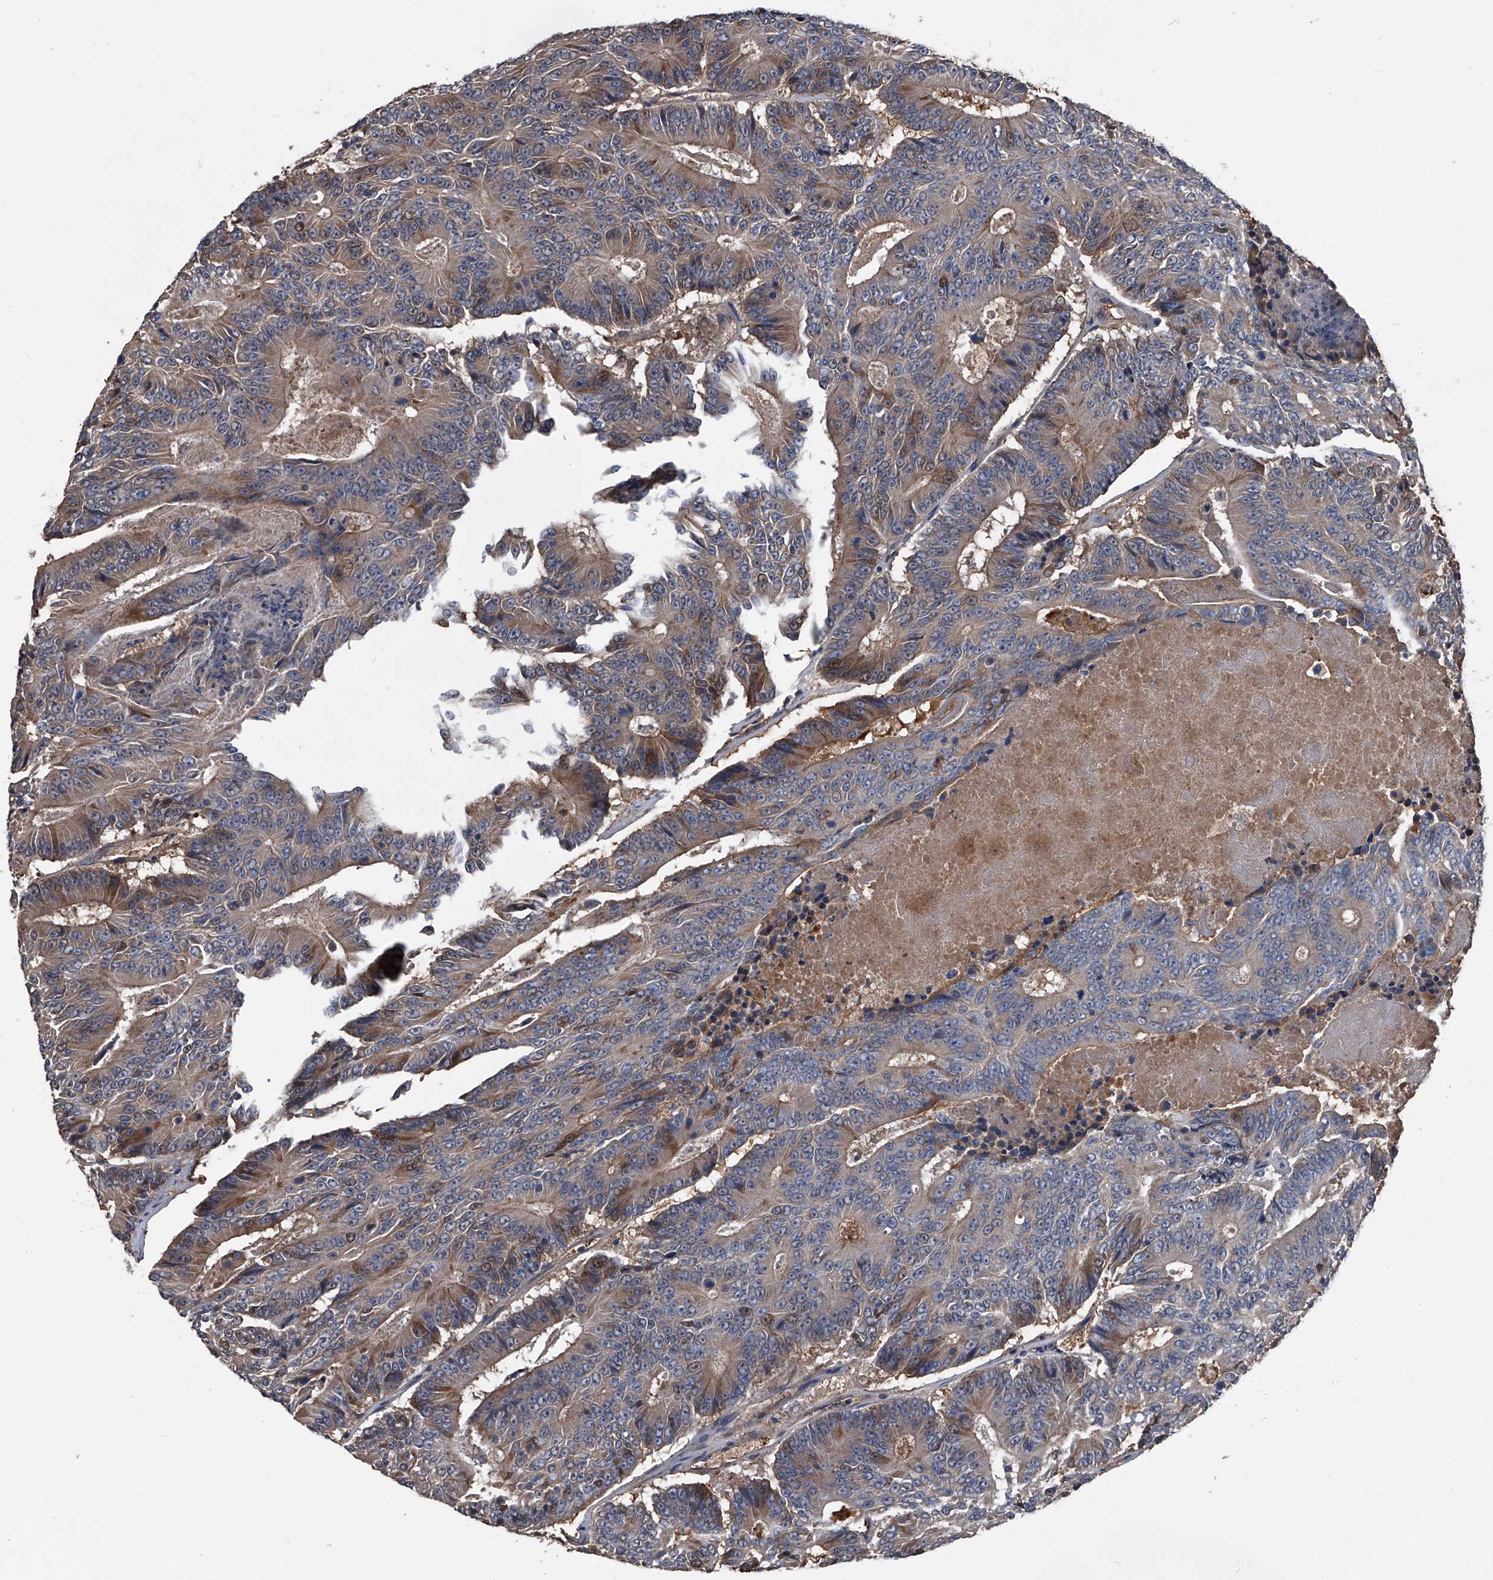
{"staining": {"intensity": "moderate", "quantity": "25%-75%", "location": "cytoplasmic/membranous"}, "tissue": "colorectal cancer", "cell_type": "Tumor cells", "image_type": "cancer", "snomed": [{"axis": "morphology", "description": "Adenocarcinoma, NOS"}, {"axis": "topography", "description": "Colon"}], "caption": "Brown immunohistochemical staining in colorectal cancer (adenocarcinoma) shows moderate cytoplasmic/membranous positivity in about 25%-75% of tumor cells.", "gene": "KIF13A", "patient": {"sex": "male", "age": 83}}